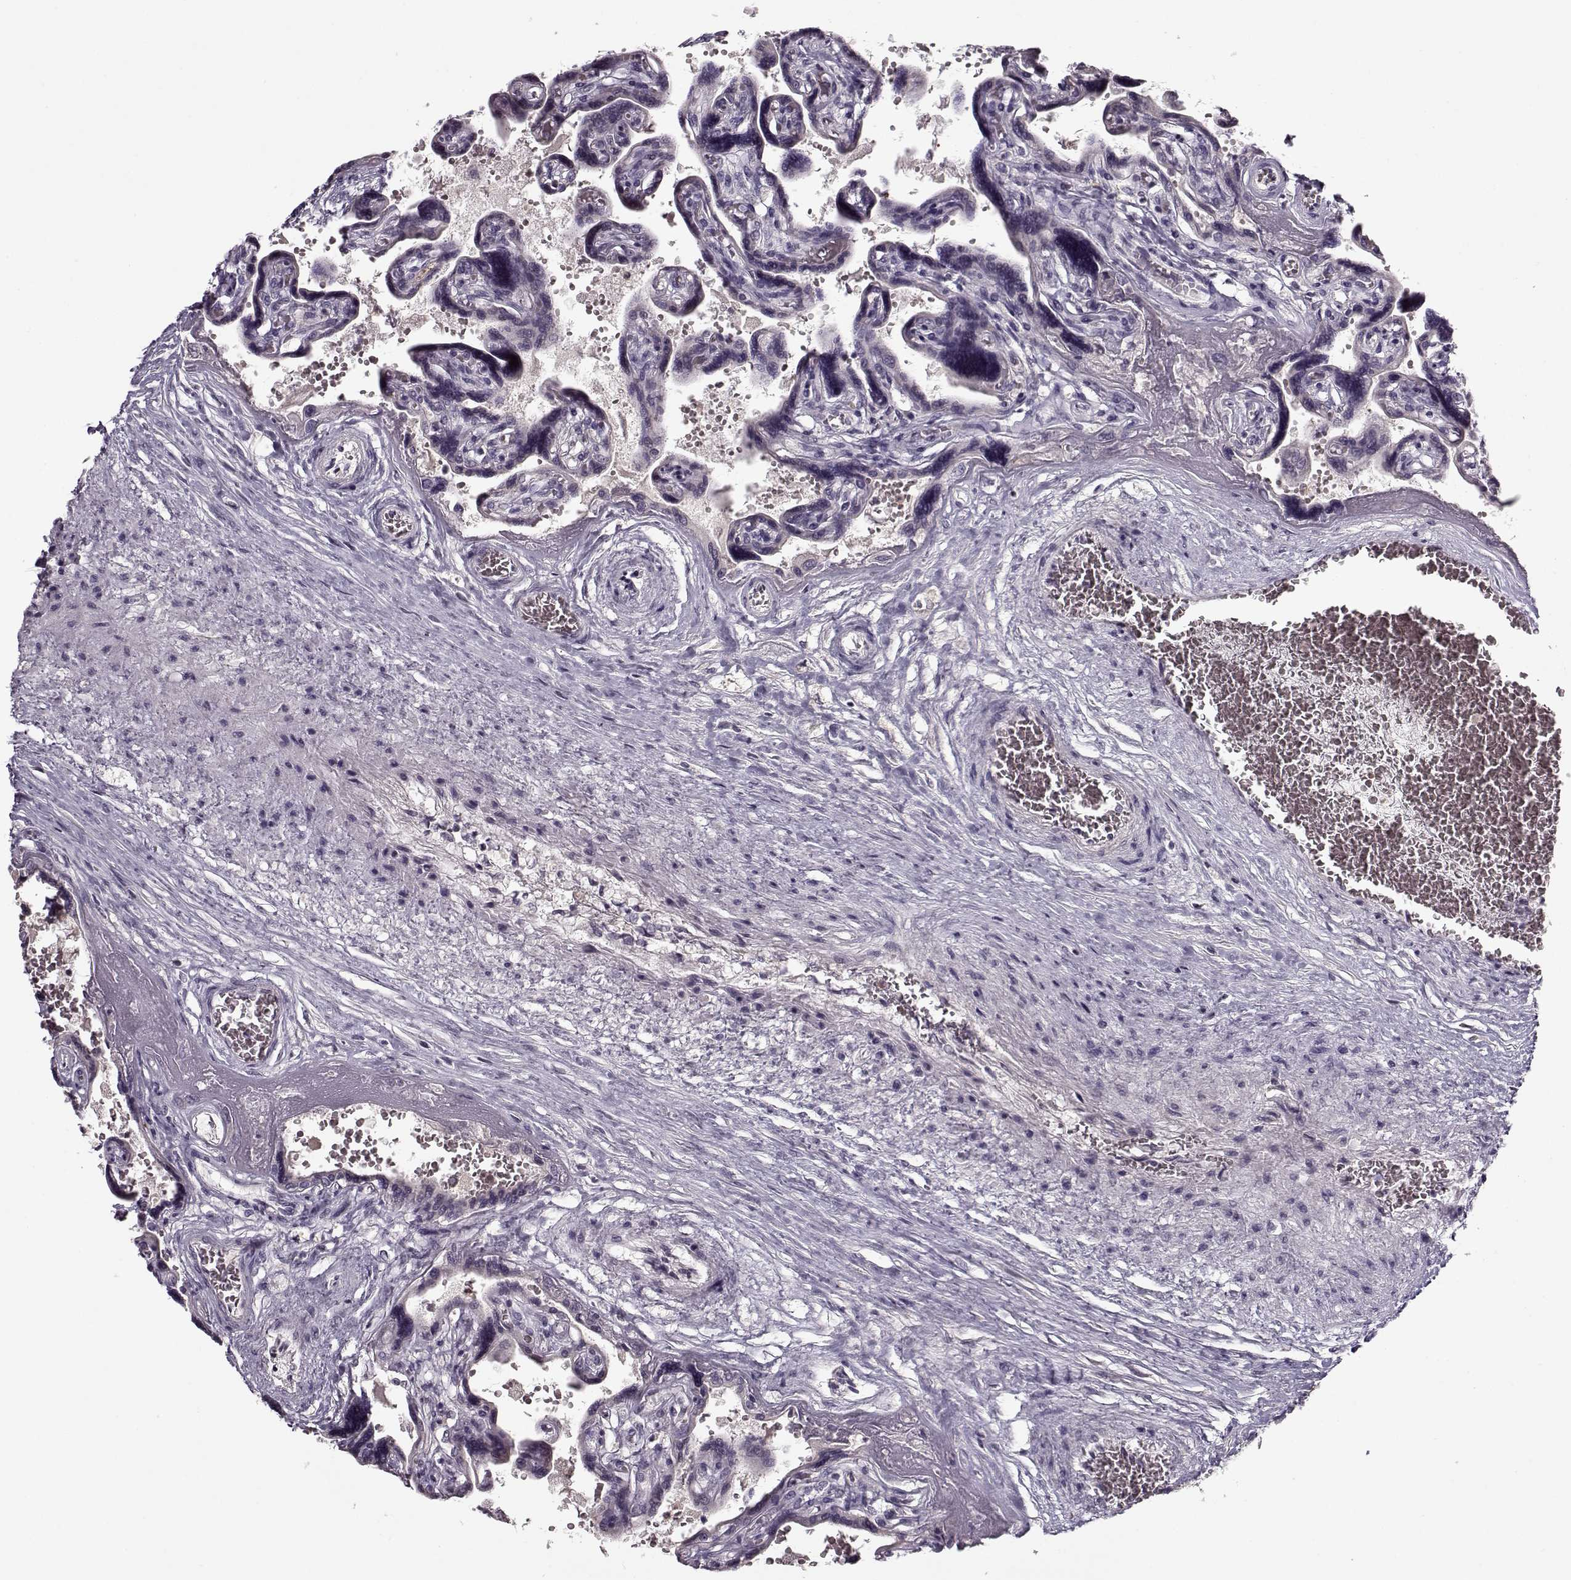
{"staining": {"intensity": "negative", "quantity": "none", "location": "none"}, "tissue": "placenta", "cell_type": "Decidual cells", "image_type": "normal", "snomed": [{"axis": "morphology", "description": "Normal tissue, NOS"}, {"axis": "topography", "description": "Placenta"}], "caption": "Immunohistochemistry histopathology image of unremarkable placenta: placenta stained with DAB exhibits no significant protein expression in decidual cells.", "gene": "ACOT11", "patient": {"sex": "female", "age": 32}}